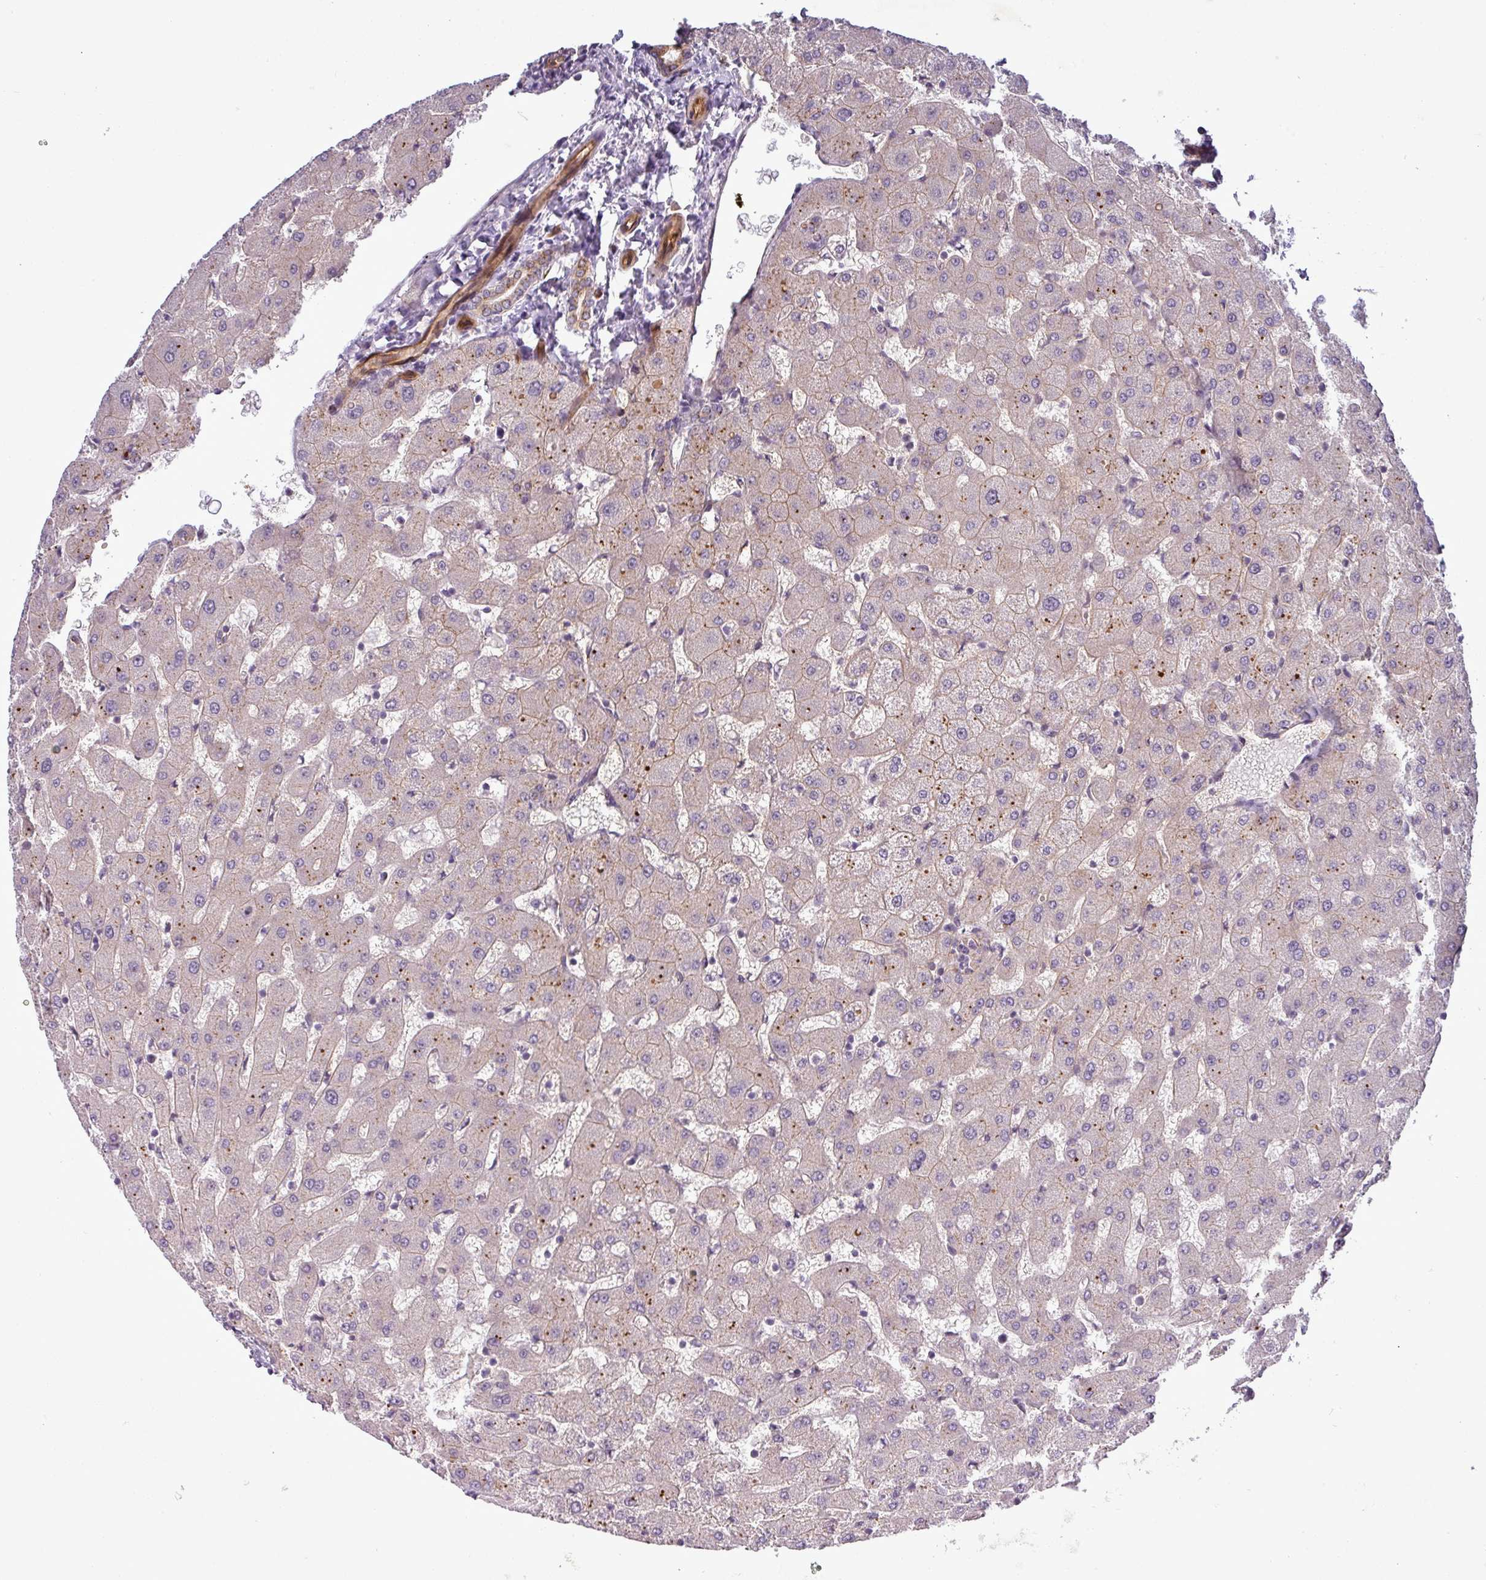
{"staining": {"intensity": "moderate", "quantity": ">75%", "location": "cytoplasmic/membranous"}, "tissue": "liver", "cell_type": "Cholangiocytes", "image_type": "normal", "snomed": [{"axis": "morphology", "description": "Normal tissue, NOS"}, {"axis": "topography", "description": "Liver"}], "caption": "Protein analysis of unremarkable liver exhibits moderate cytoplasmic/membranous positivity in about >75% of cholangiocytes. The staining was performed using DAB to visualize the protein expression in brown, while the nuclei were stained in blue with hematoxylin (Magnification: 20x).", "gene": "PCDH1", "patient": {"sex": "female", "age": 63}}